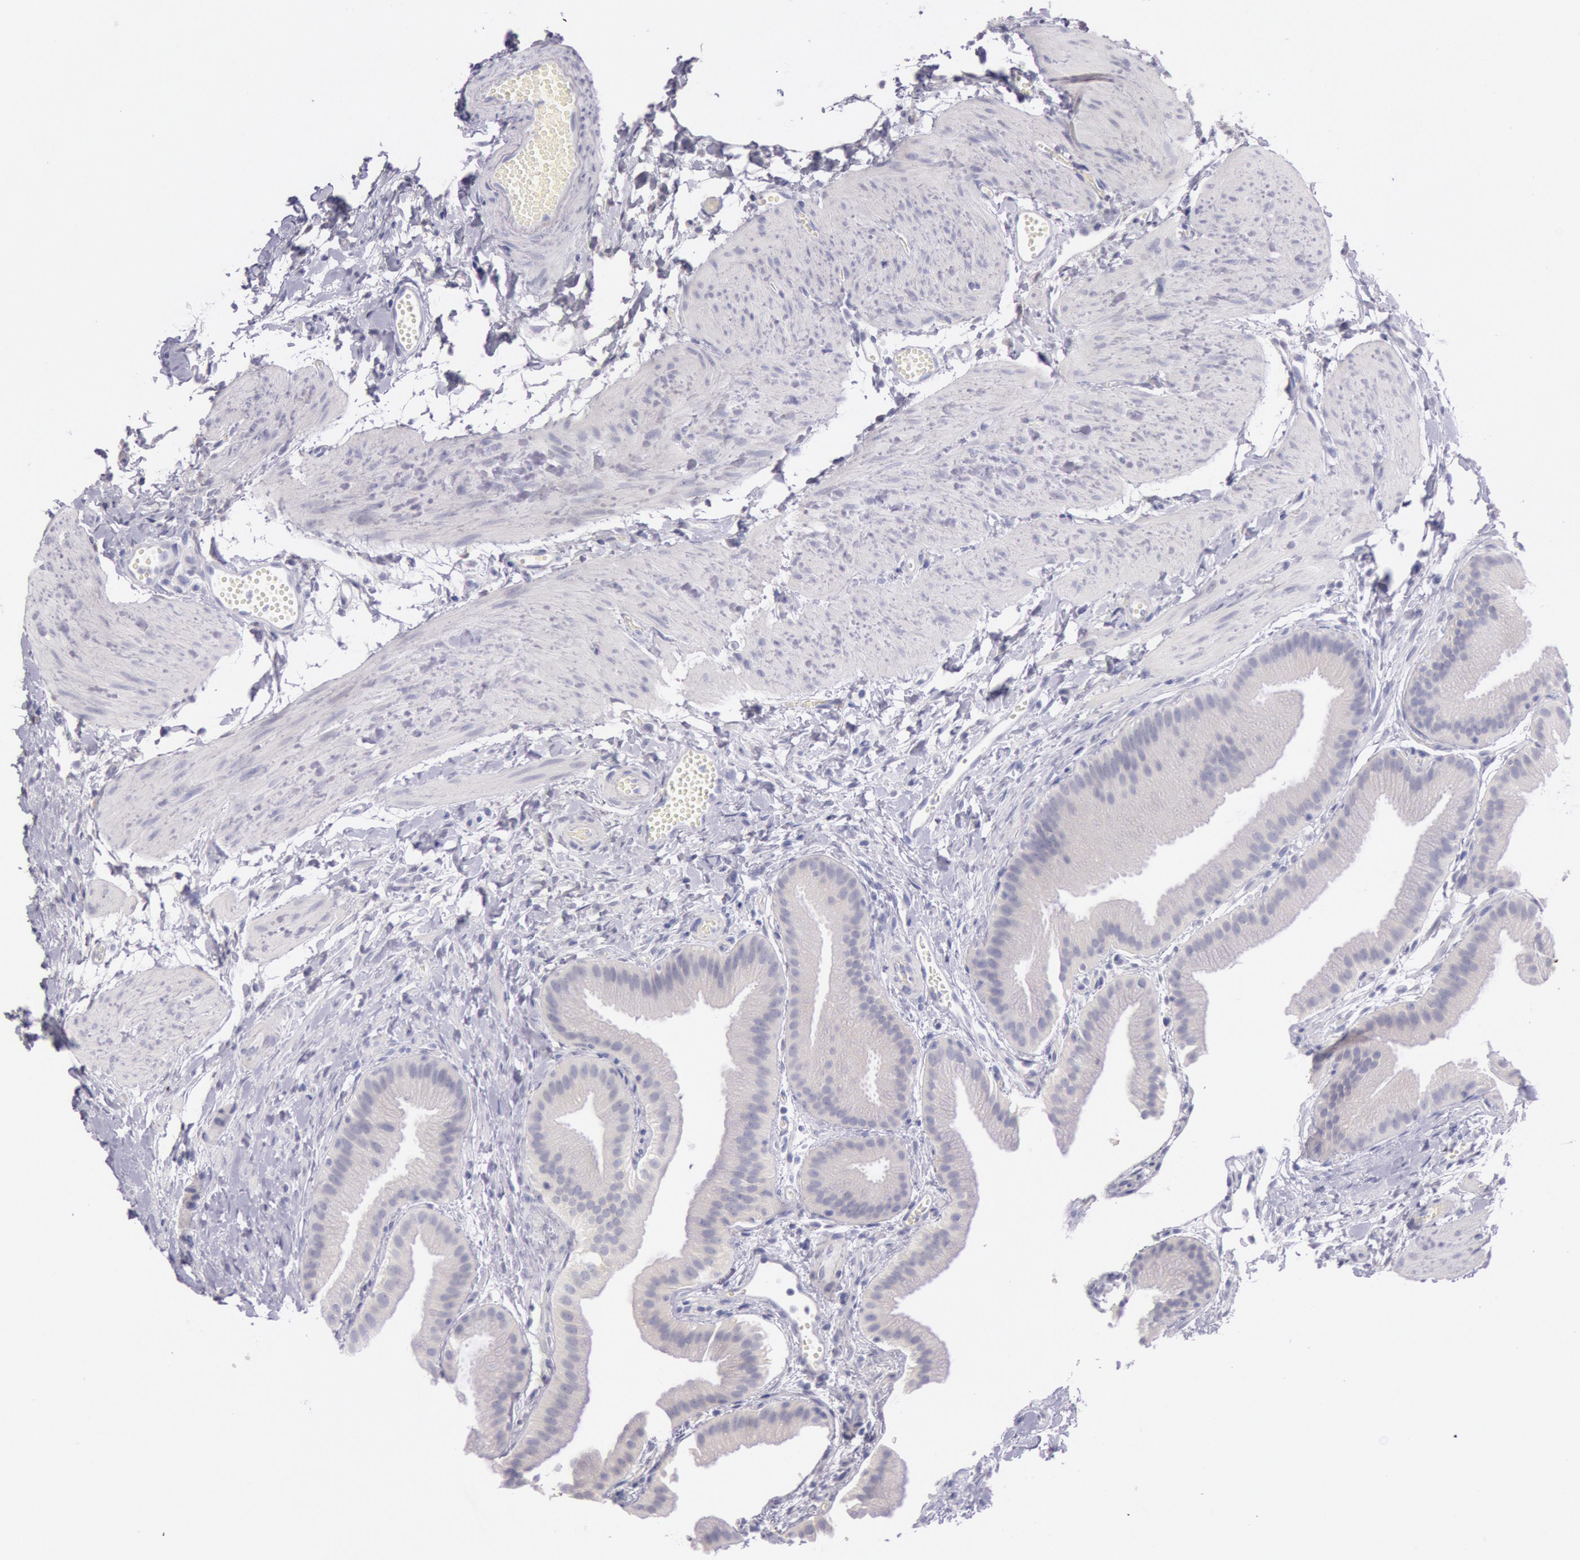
{"staining": {"intensity": "negative", "quantity": "none", "location": "none"}, "tissue": "gallbladder", "cell_type": "Glandular cells", "image_type": "normal", "snomed": [{"axis": "morphology", "description": "Normal tissue, NOS"}, {"axis": "topography", "description": "Gallbladder"}], "caption": "Glandular cells are negative for brown protein staining in unremarkable gallbladder. Nuclei are stained in blue.", "gene": "EGFR", "patient": {"sex": "female", "age": 63}}